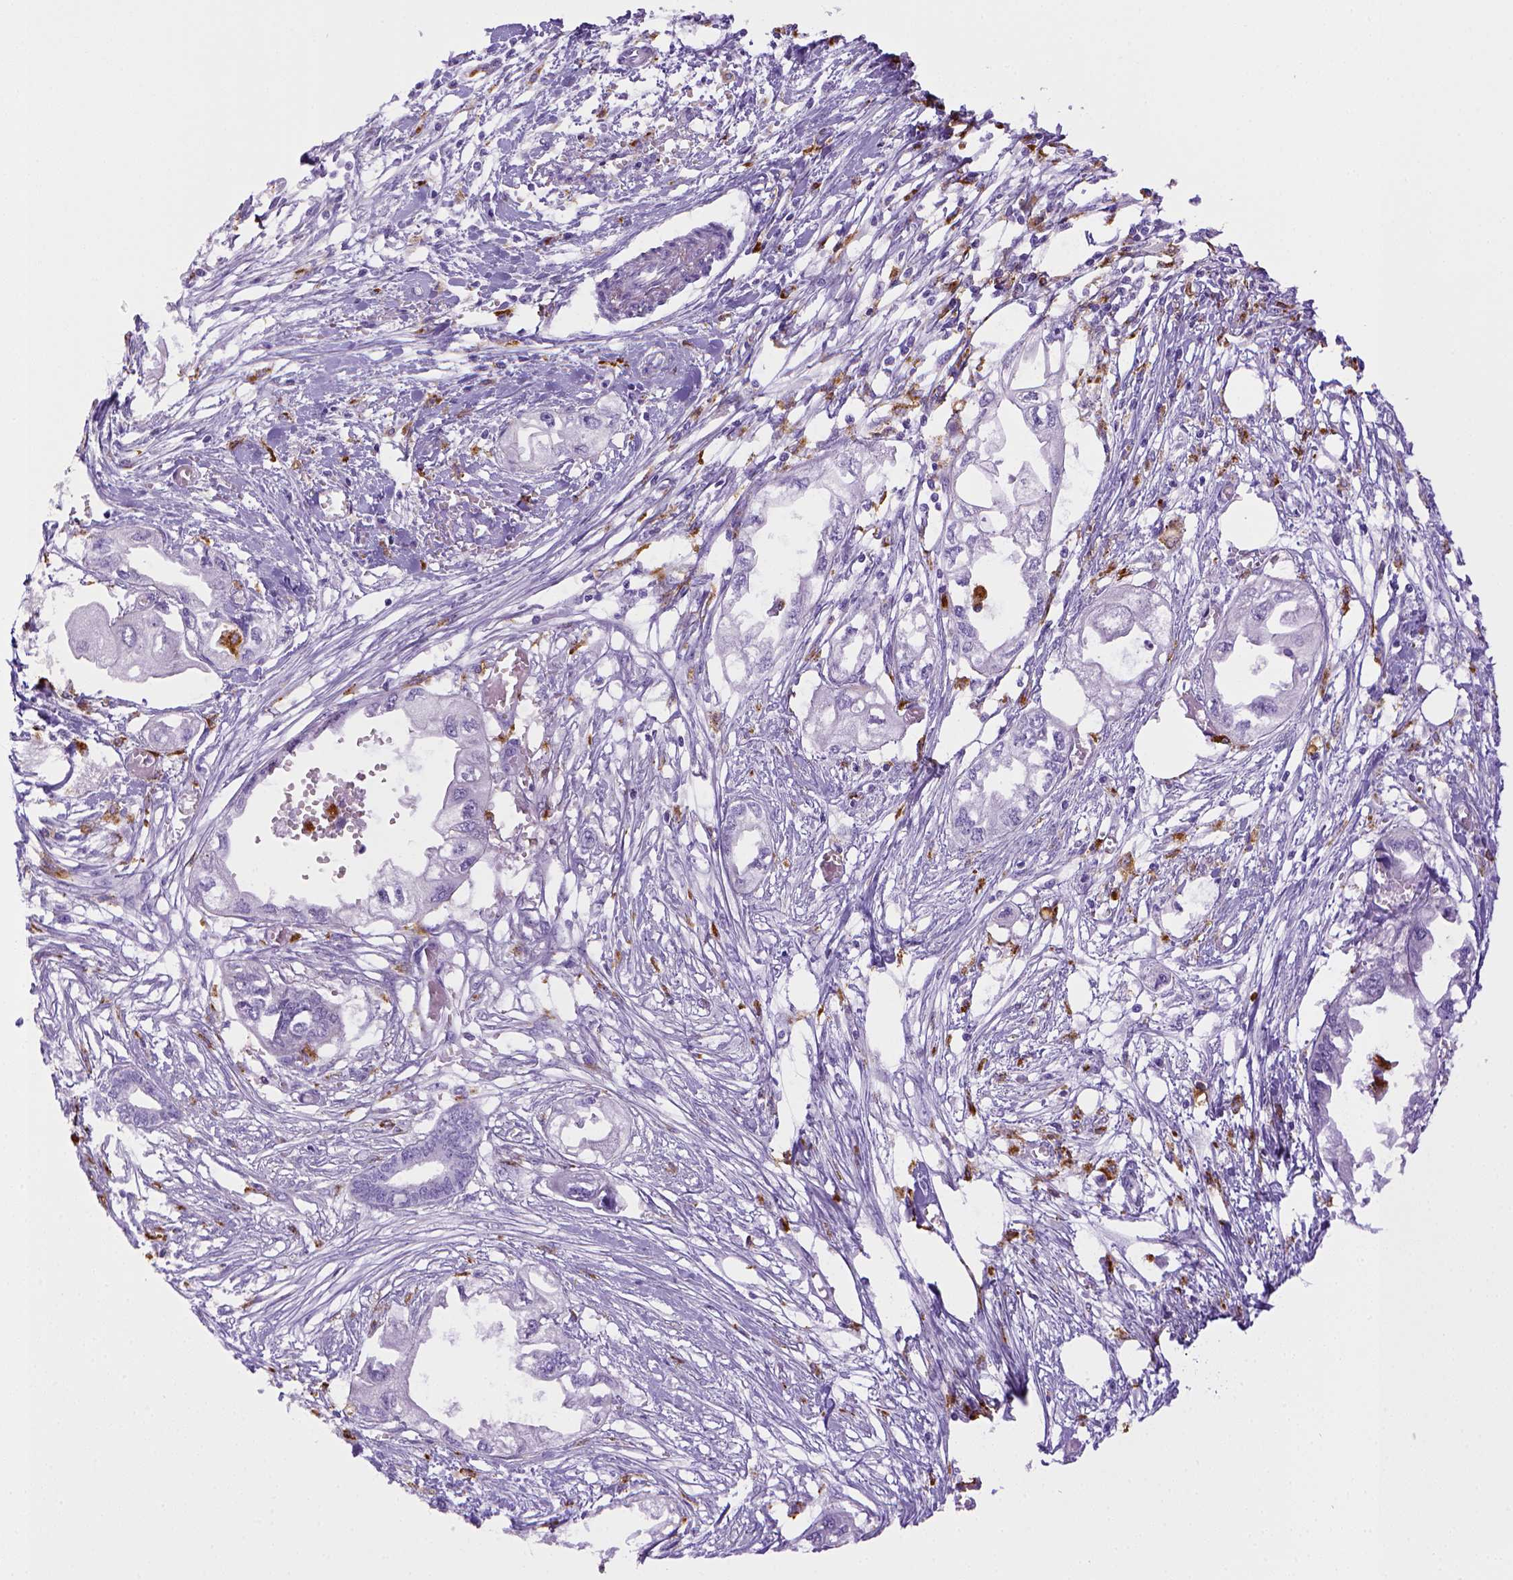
{"staining": {"intensity": "negative", "quantity": "none", "location": "none"}, "tissue": "endometrial cancer", "cell_type": "Tumor cells", "image_type": "cancer", "snomed": [{"axis": "morphology", "description": "Adenocarcinoma, NOS"}, {"axis": "morphology", "description": "Adenocarcinoma, metastatic, NOS"}, {"axis": "topography", "description": "Adipose tissue"}, {"axis": "topography", "description": "Endometrium"}], "caption": "A photomicrograph of endometrial cancer (metastatic adenocarcinoma) stained for a protein shows no brown staining in tumor cells. (DAB IHC with hematoxylin counter stain).", "gene": "CD68", "patient": {"sex": "female", "age": 67}}